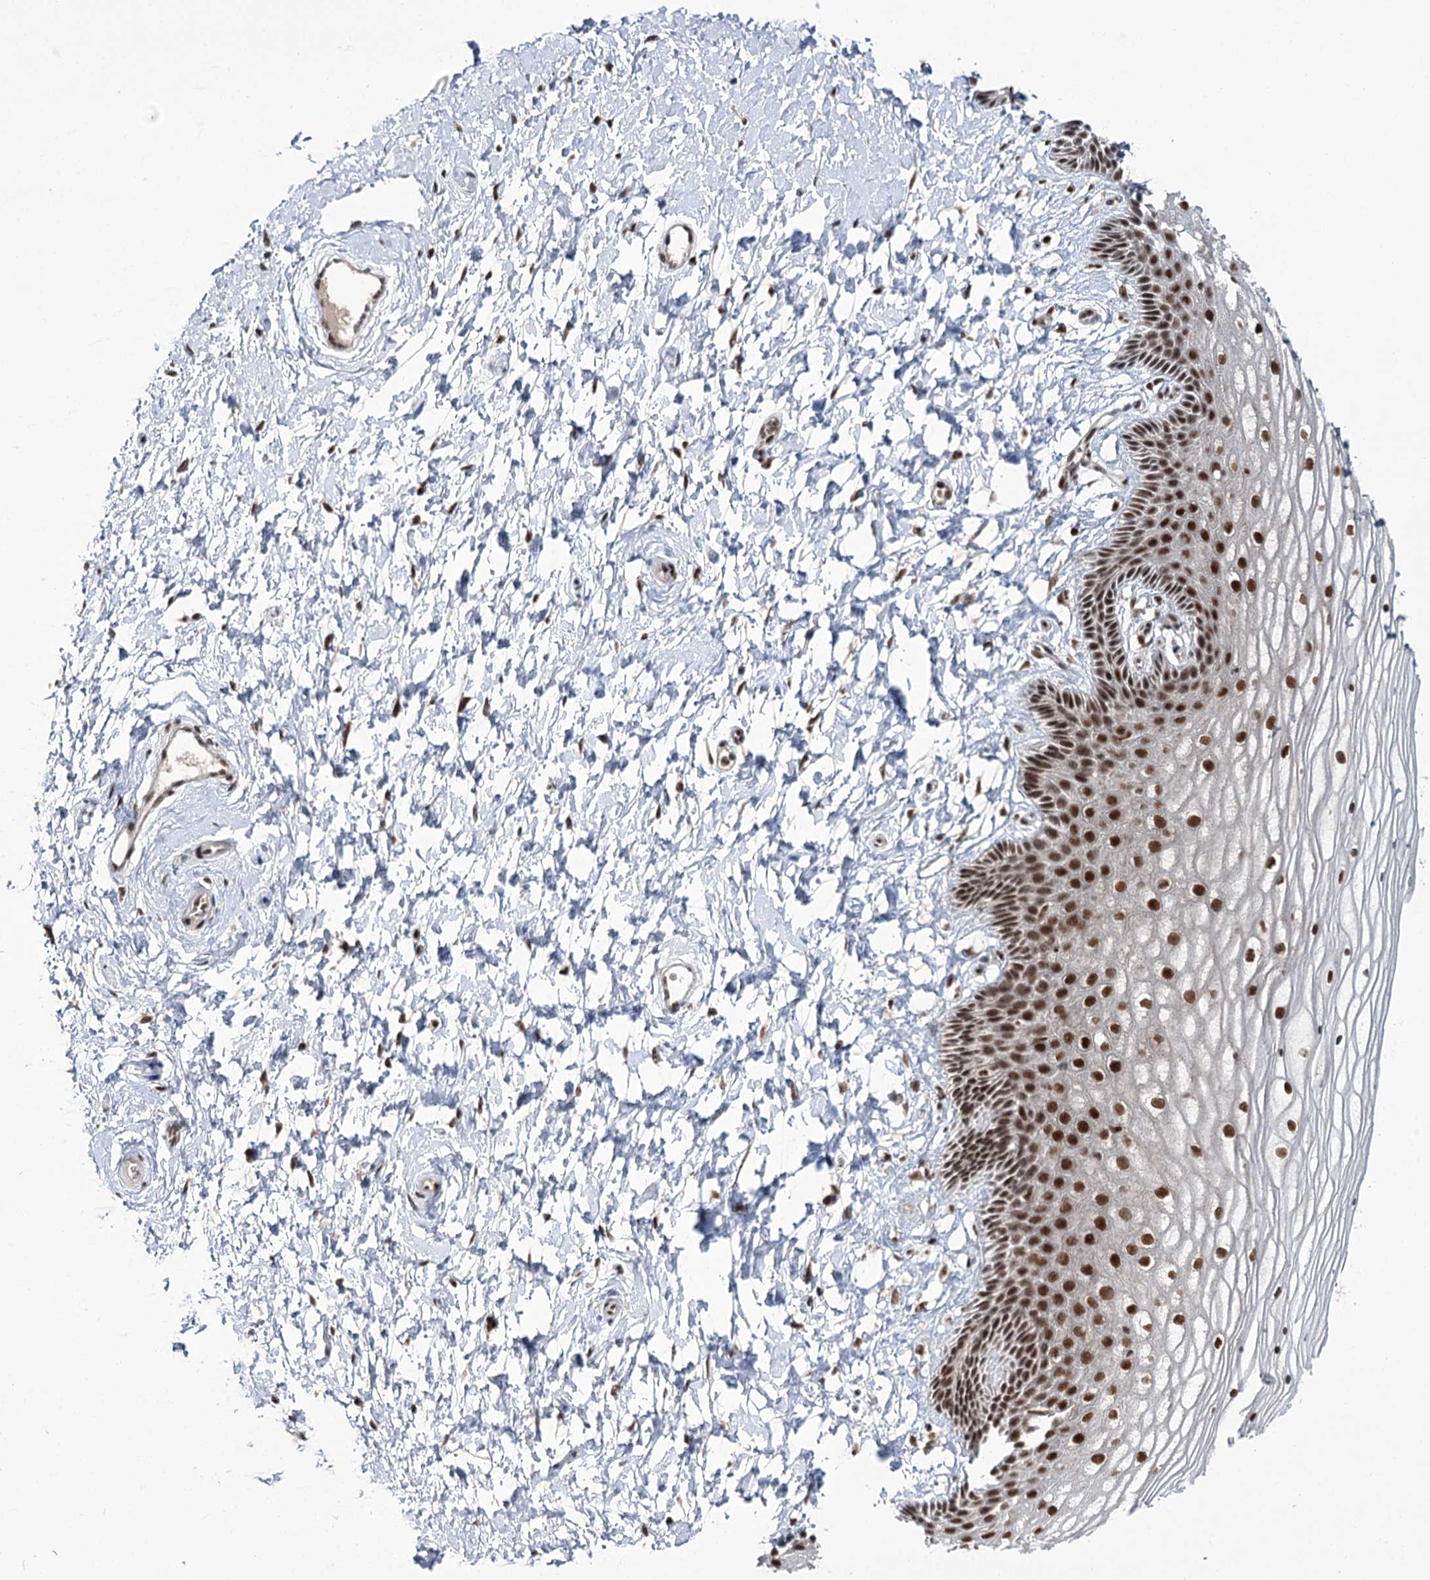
{"staining": {"intensity": "strong", "quantity": ">75%", "location": "nuclear"}, "tissue": "vagina", "cell_type": "Squamous epithelial cells", "image_type": "normal", "snomed": [{"axis": "morphology", "description": "Normal tissue, NOS"}, {"axis": "topography", "description": "Vagina"}, {"axis": "topography", "description": "Cervix"}], "caption": "Protein expression analysis of benign human vagina reveals strong nuclear staining in approximately >75% of squamous epithelial cells. The staining was performed using DAB (3,3'-diaminobenzidine), with brown indicating positive protein expression. Nuclei are stained blue with hematoxylin.", "gene": "ERCC3", "patient": {"sex": "female", "age": 40}}